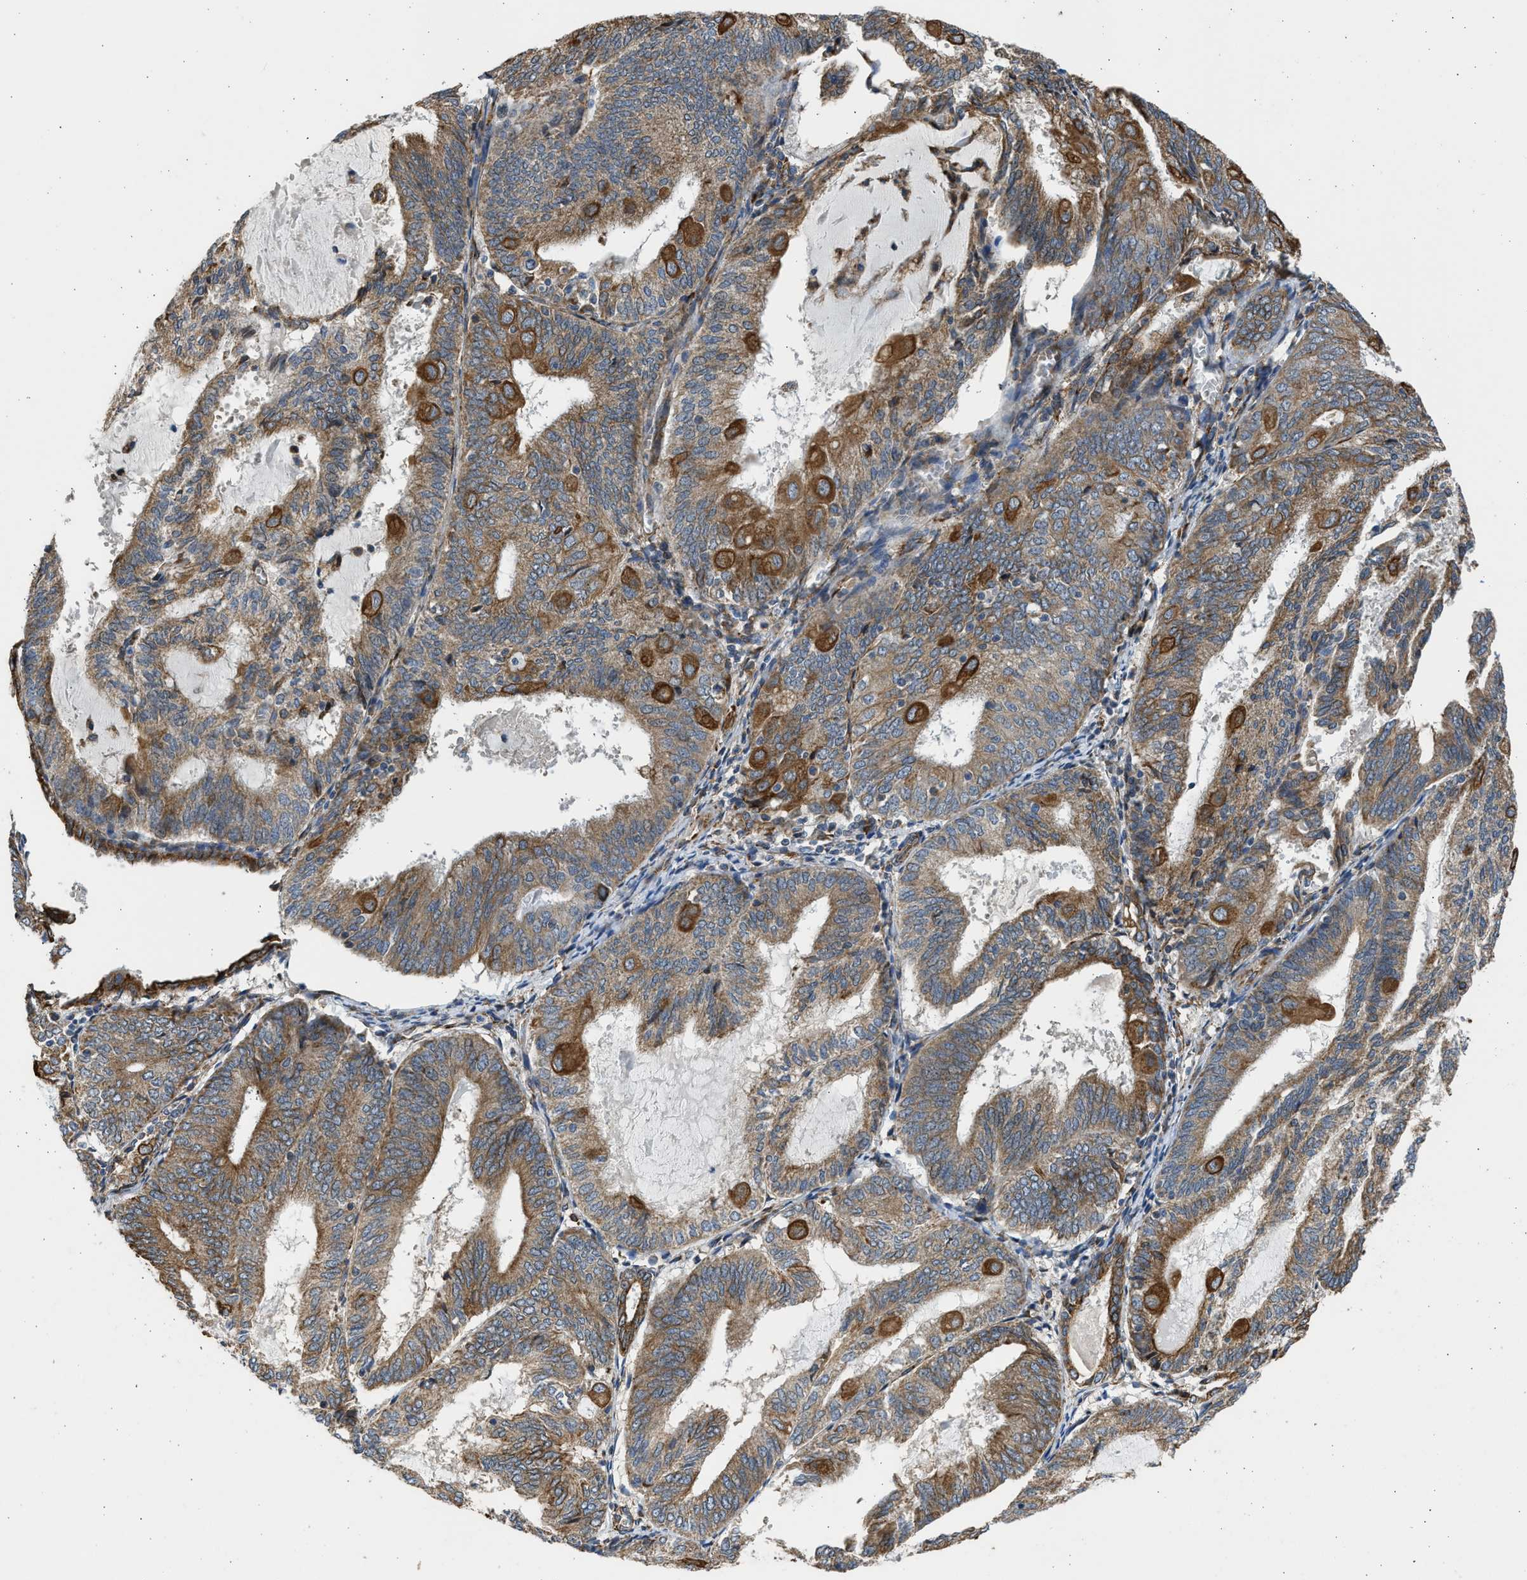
{"staining": {"intensity": "strong", "quantity": "25%-75%", "location": "cytoplasmic/membranous"}, "tissue": "endometrial cancer", "cell_type": "Tumor cells", "image_type": "cancer", "snomed": [{"axis": "morphology", "description": "Adenocarcinoma, NOS"}, {"axis": "topography", "description": "Endometrium"}], "caption": "Endometrial adenocarcinoma stained with DAB (3,3'-diaminobenzidine) IHC exhibits high levels of strong cytoplasmic/membranous staining in approximately 25%-75% of tumor cells. (brown staining indicates protein expression, while blue staining denotes nuclei).", "gene": "PLD2", "patient": {"sex": "female", "age": 81}}